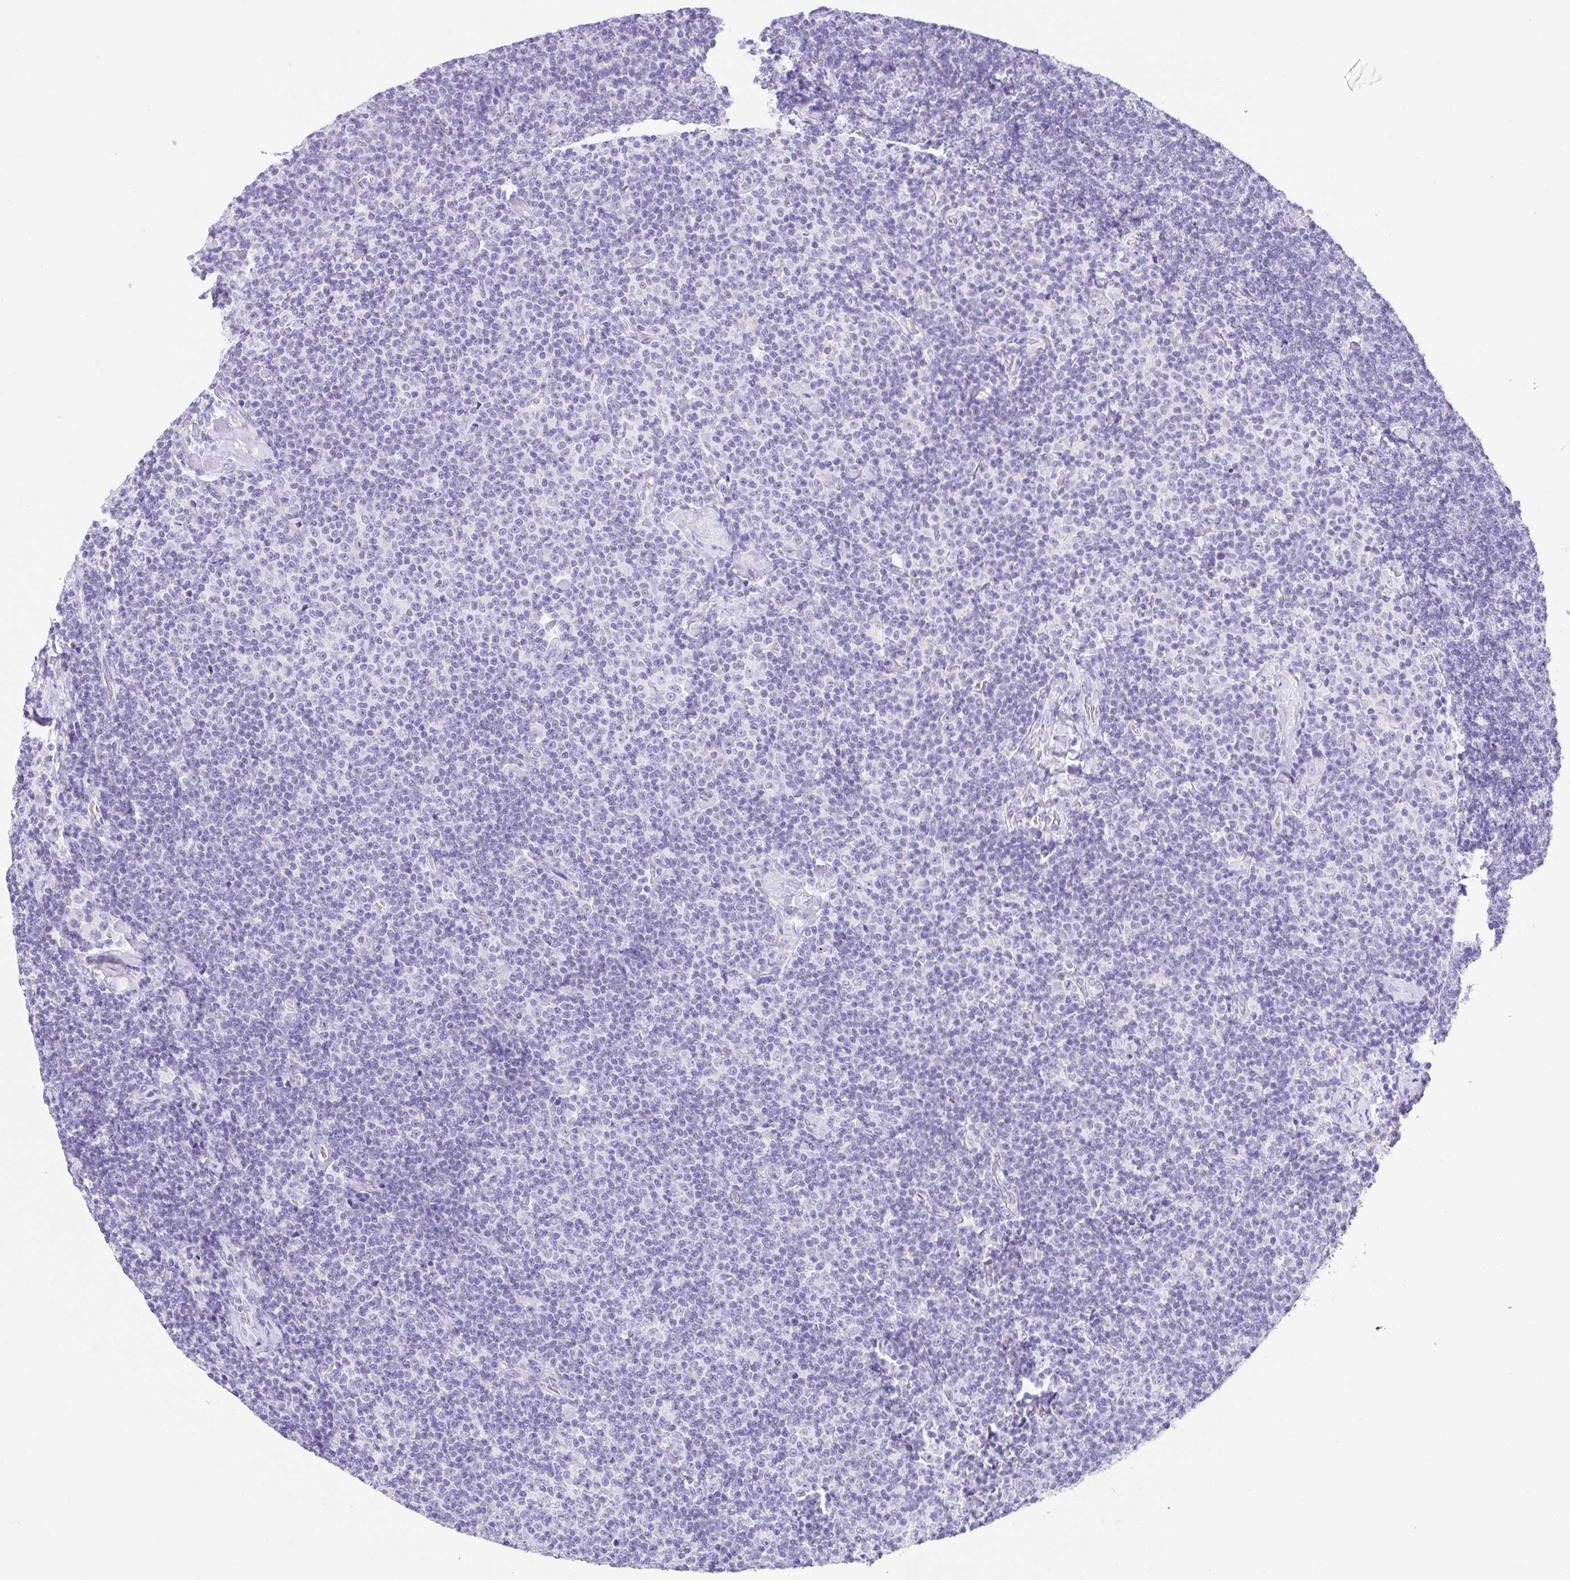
{"staining": {"intensity": "negative", "quantity": "none", "location": "none"}, "tissue": "lymphoma", "cell_type": "Tumor cells", "image_type": "cancer", "snomed": [{"axis": "morphology", "description": "Malignant lymphoma, non-Hodgkin's type, Low grade"}, {"axis": "topography", "description": "Lymph node"}], "caption": "There is no significant expression in tumor cells of low-grade malignant lymphoma, non-Hodgkin's type.", "gene": "SPATA4", "patient": {"sex": "male", "age": 81}}